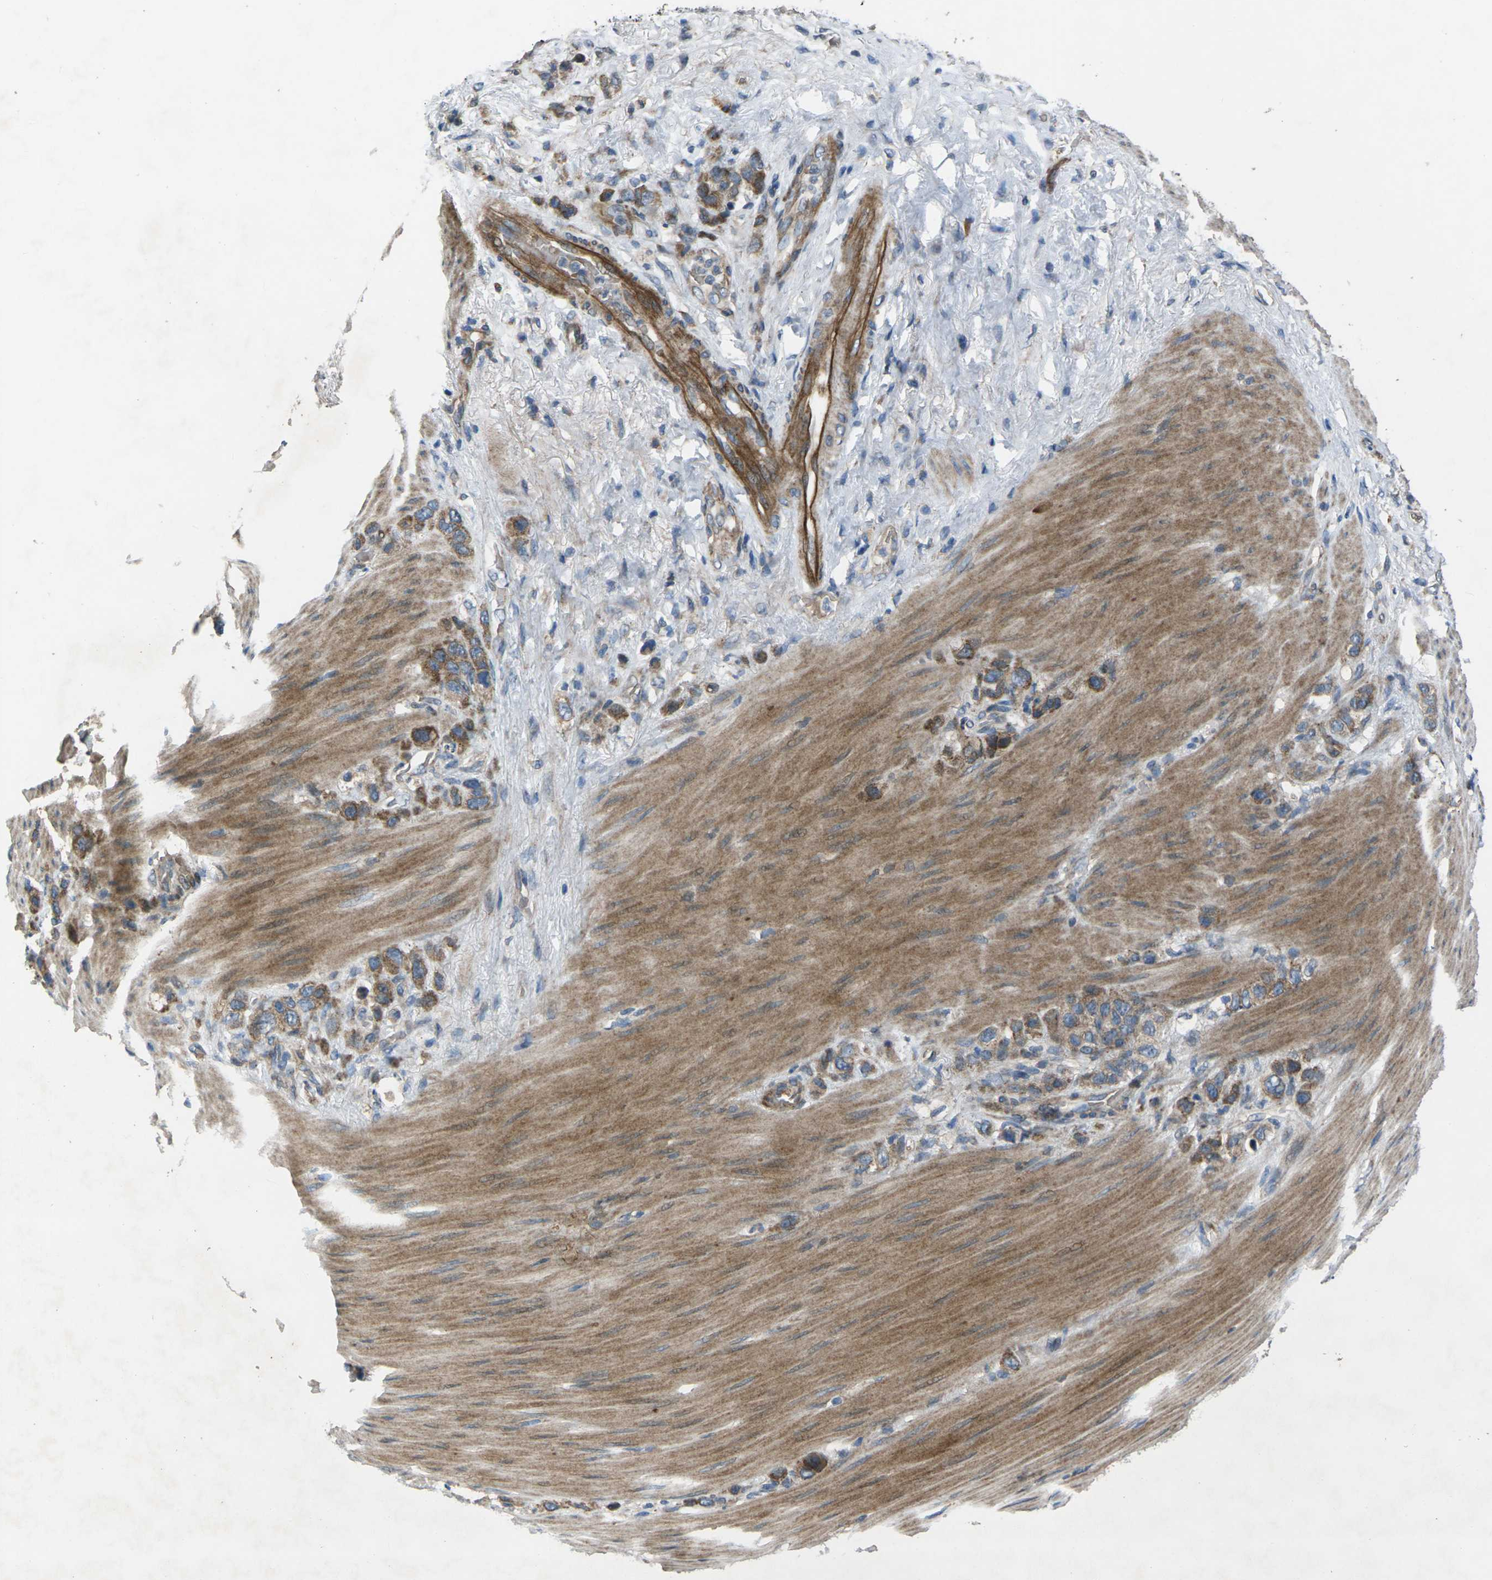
{"staining": {"intensity": "moderate", "quantity": ">75%", "location": "cytoplasmic/membranous"}, "tissue": "stomach cancer", "cell_type": "Tumor cells", "image_type": "cancer", "snomed": [{"axis": "morphology", "description": "Adenocarcinoma, NOS"}, {"axis": "morphology", "description": "Adenocarcinoma, High grade"}, {"axis": "topography", "description": "Stomach, upper"}, {"axis": "topography", "description": "Stomach, lower"}], "caption": "The image demonstrates staining of adenocarcinoma (high-grade) (stomach), revealing moderate cytoplasmic/membranous protein expression (brown color) within tumor cells.", "gene": "EDNRA", "patient": {"sex": "female", "age": 65}}